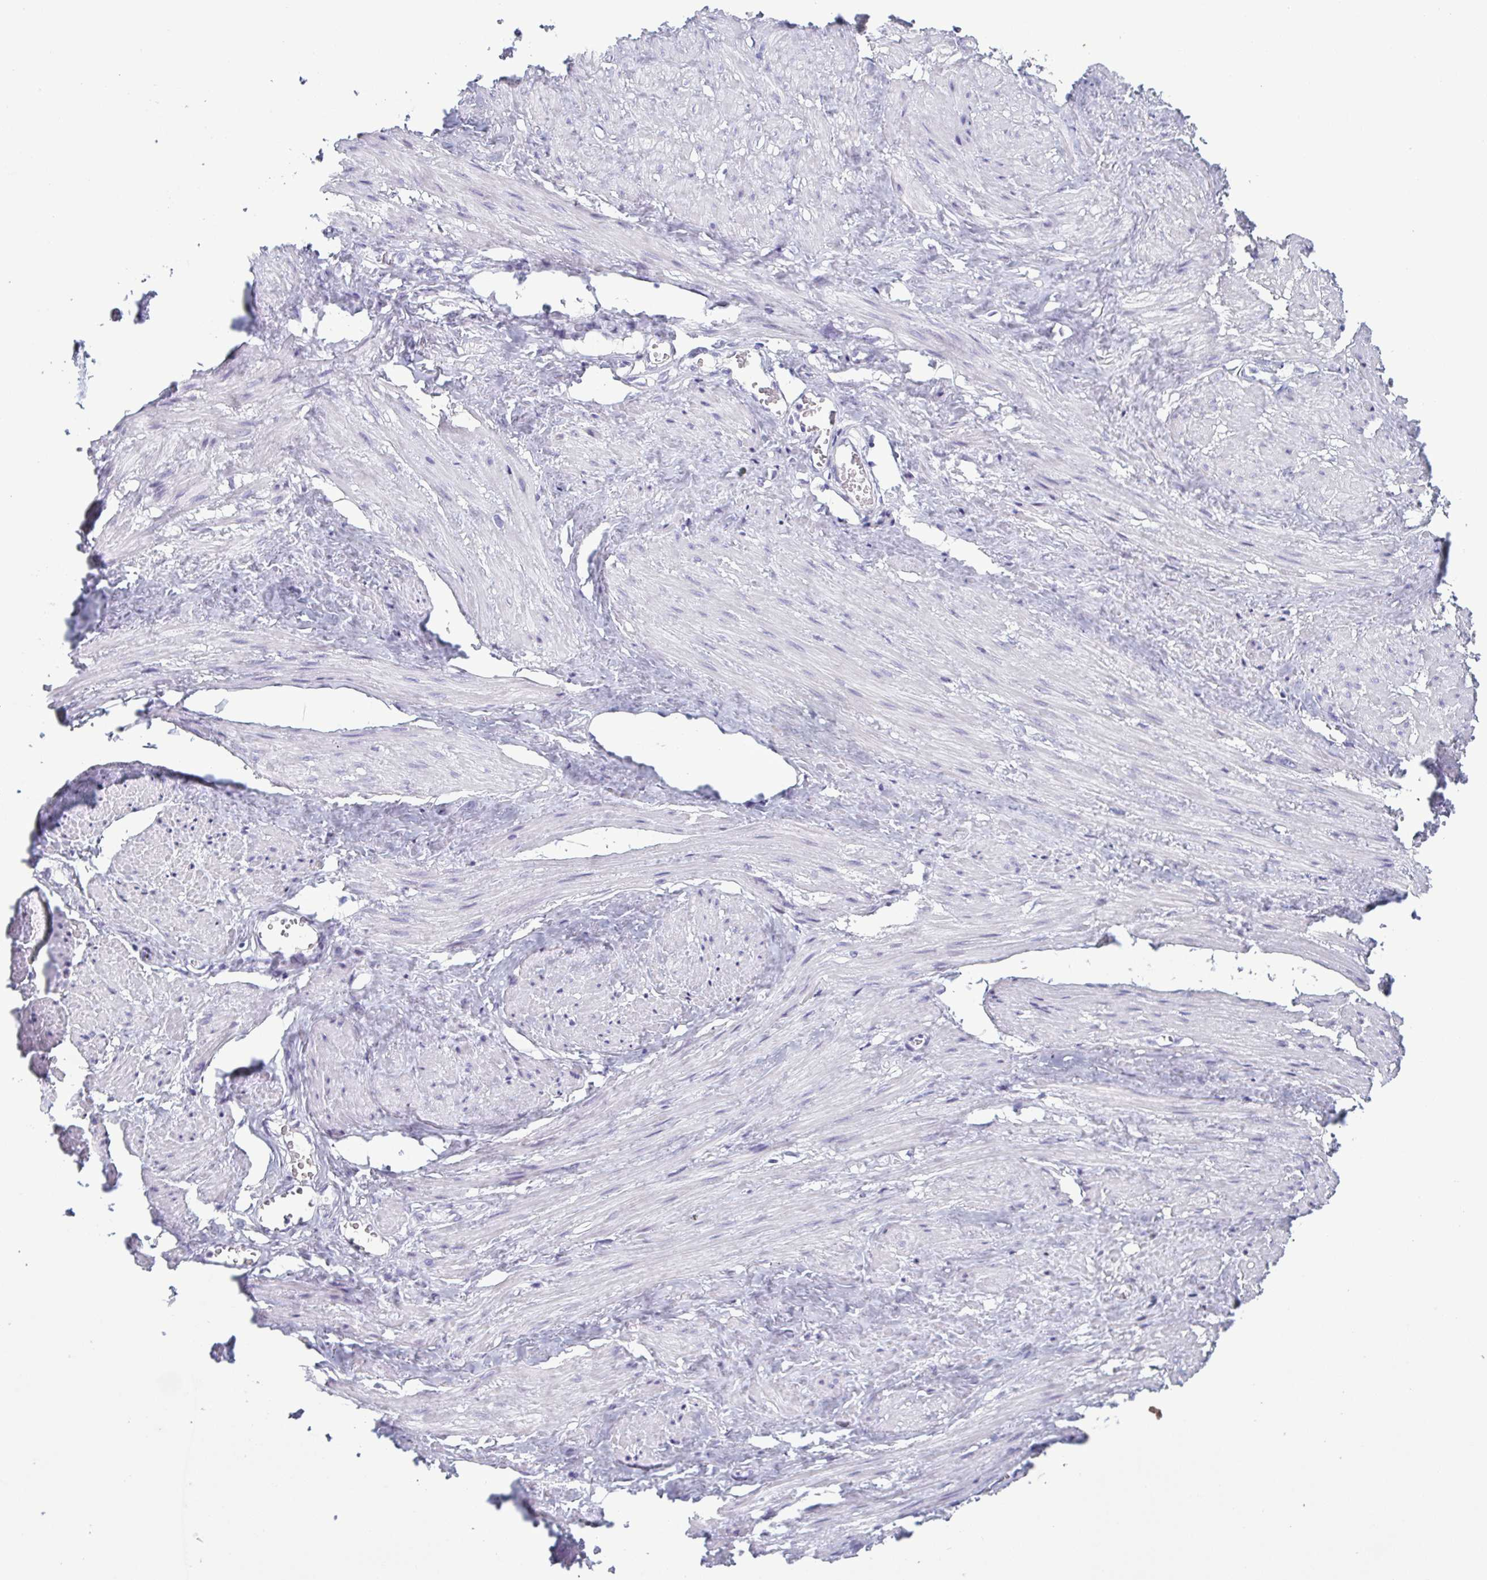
{"staining": {"intensity": "negative", "quantity": "none", "location": "none"}, "tissue": "adipose tissue", "cell_type": "Adipocytes", "image_type": "normal", "snomed": [{"axis": "morphology", "description": "Normal tissue, NOS"}, {"axis": "topography", "description": "Prostate"}, {"axis": "topography", "description": "Peripheral nerve tissue"}], "caption": "Immunohistochemical staining of unremarkable adipose tissue reveals no significant positivity in adipocytes. (DAB IHC visualized using brightfield microscopy, high magnification).", "gene": "KRT10", "patient": {"sex": "male", "age": 55}}